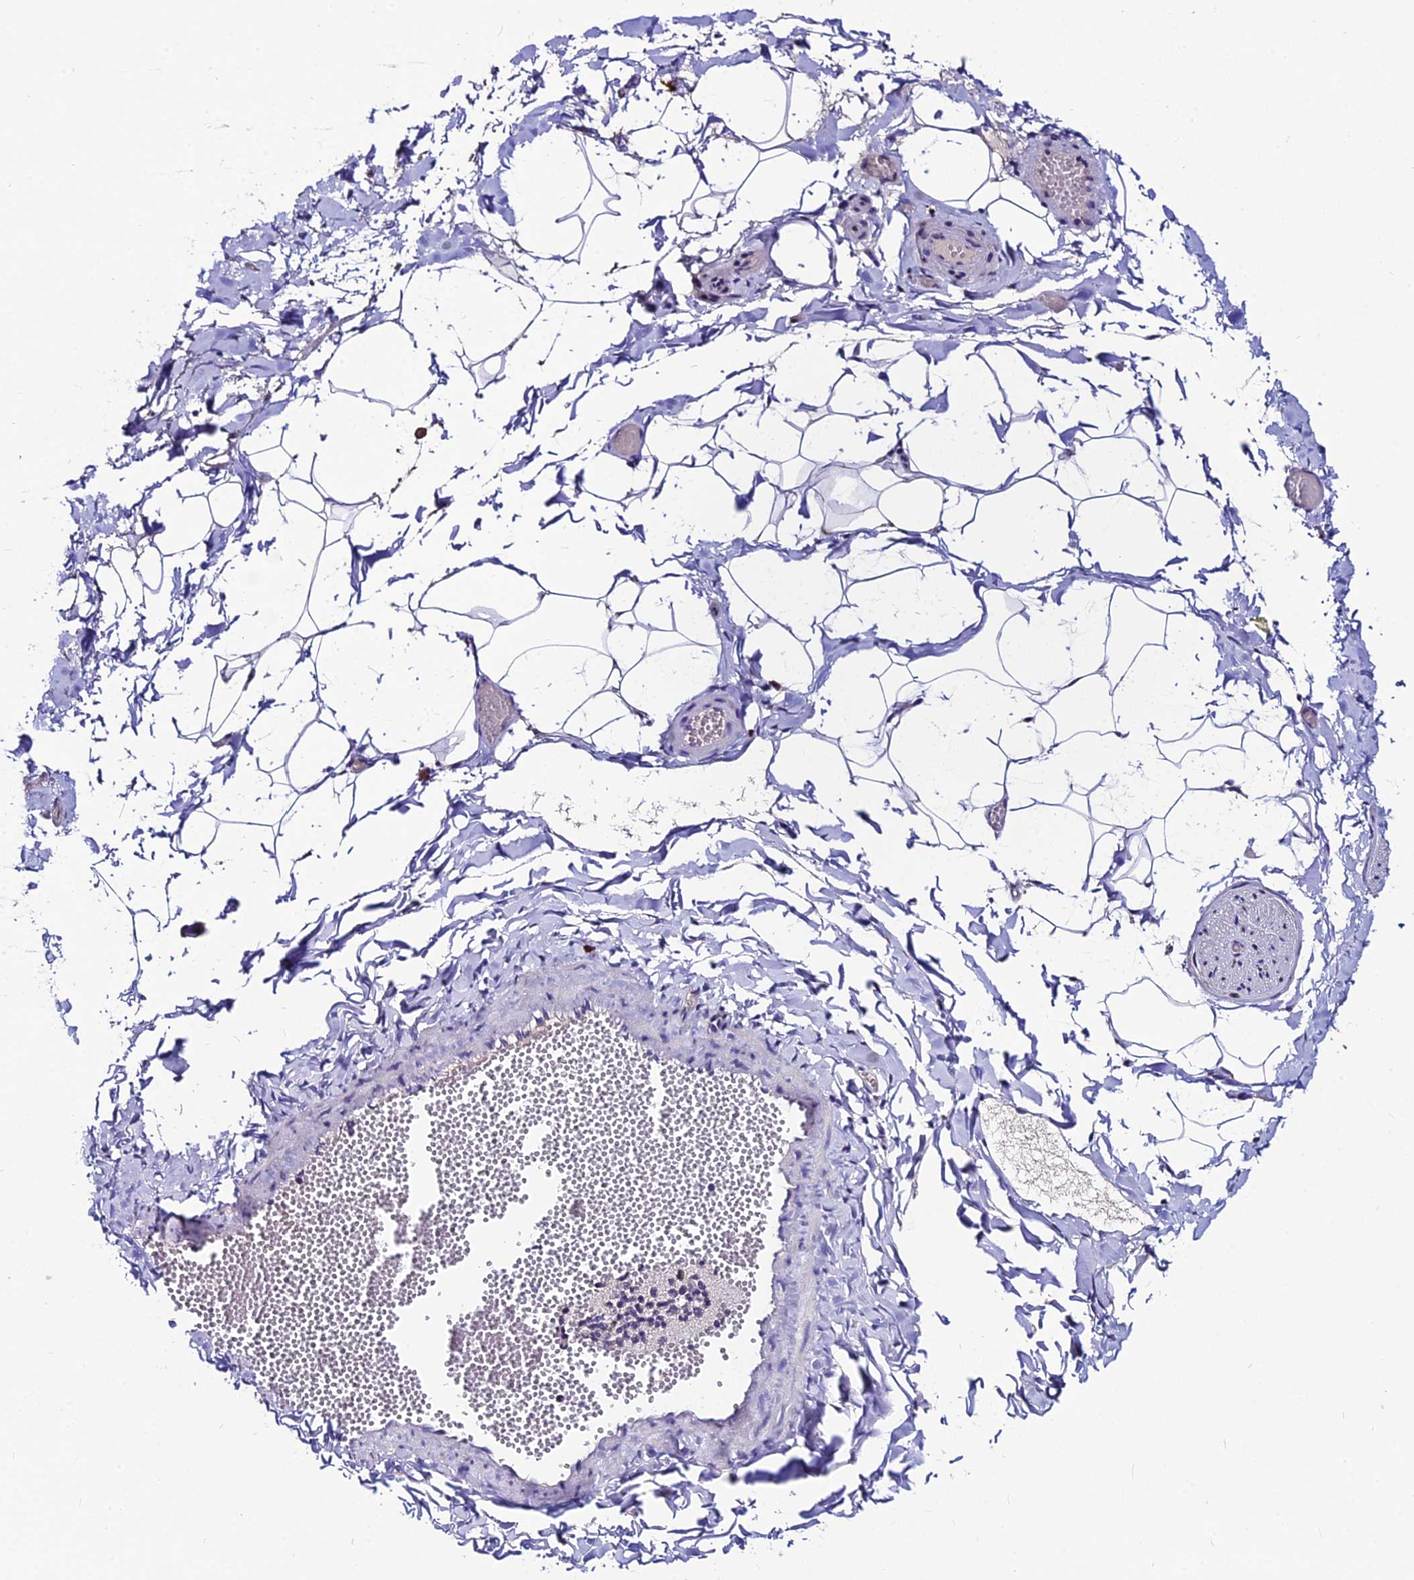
{"staining": {"intensity": "negative", "quantity": "none", "location": "none"}, "tissue": "adipose tissue", "cell_type": "Adipocytes", "image_type": "normal", "snomed": [{"axis": "morphology", "description": "Normal tissue, NOS"}, {"axis": "topography", "description": "Gallbladder"}, {"axis": "topography", "description": "Peripheral nerve tissue"}], "caption": "There is no significant positivity in adipocytes of adipose tissue.", "gene": "LGALS7", "patient": {"sex": "male", "age": 38}}